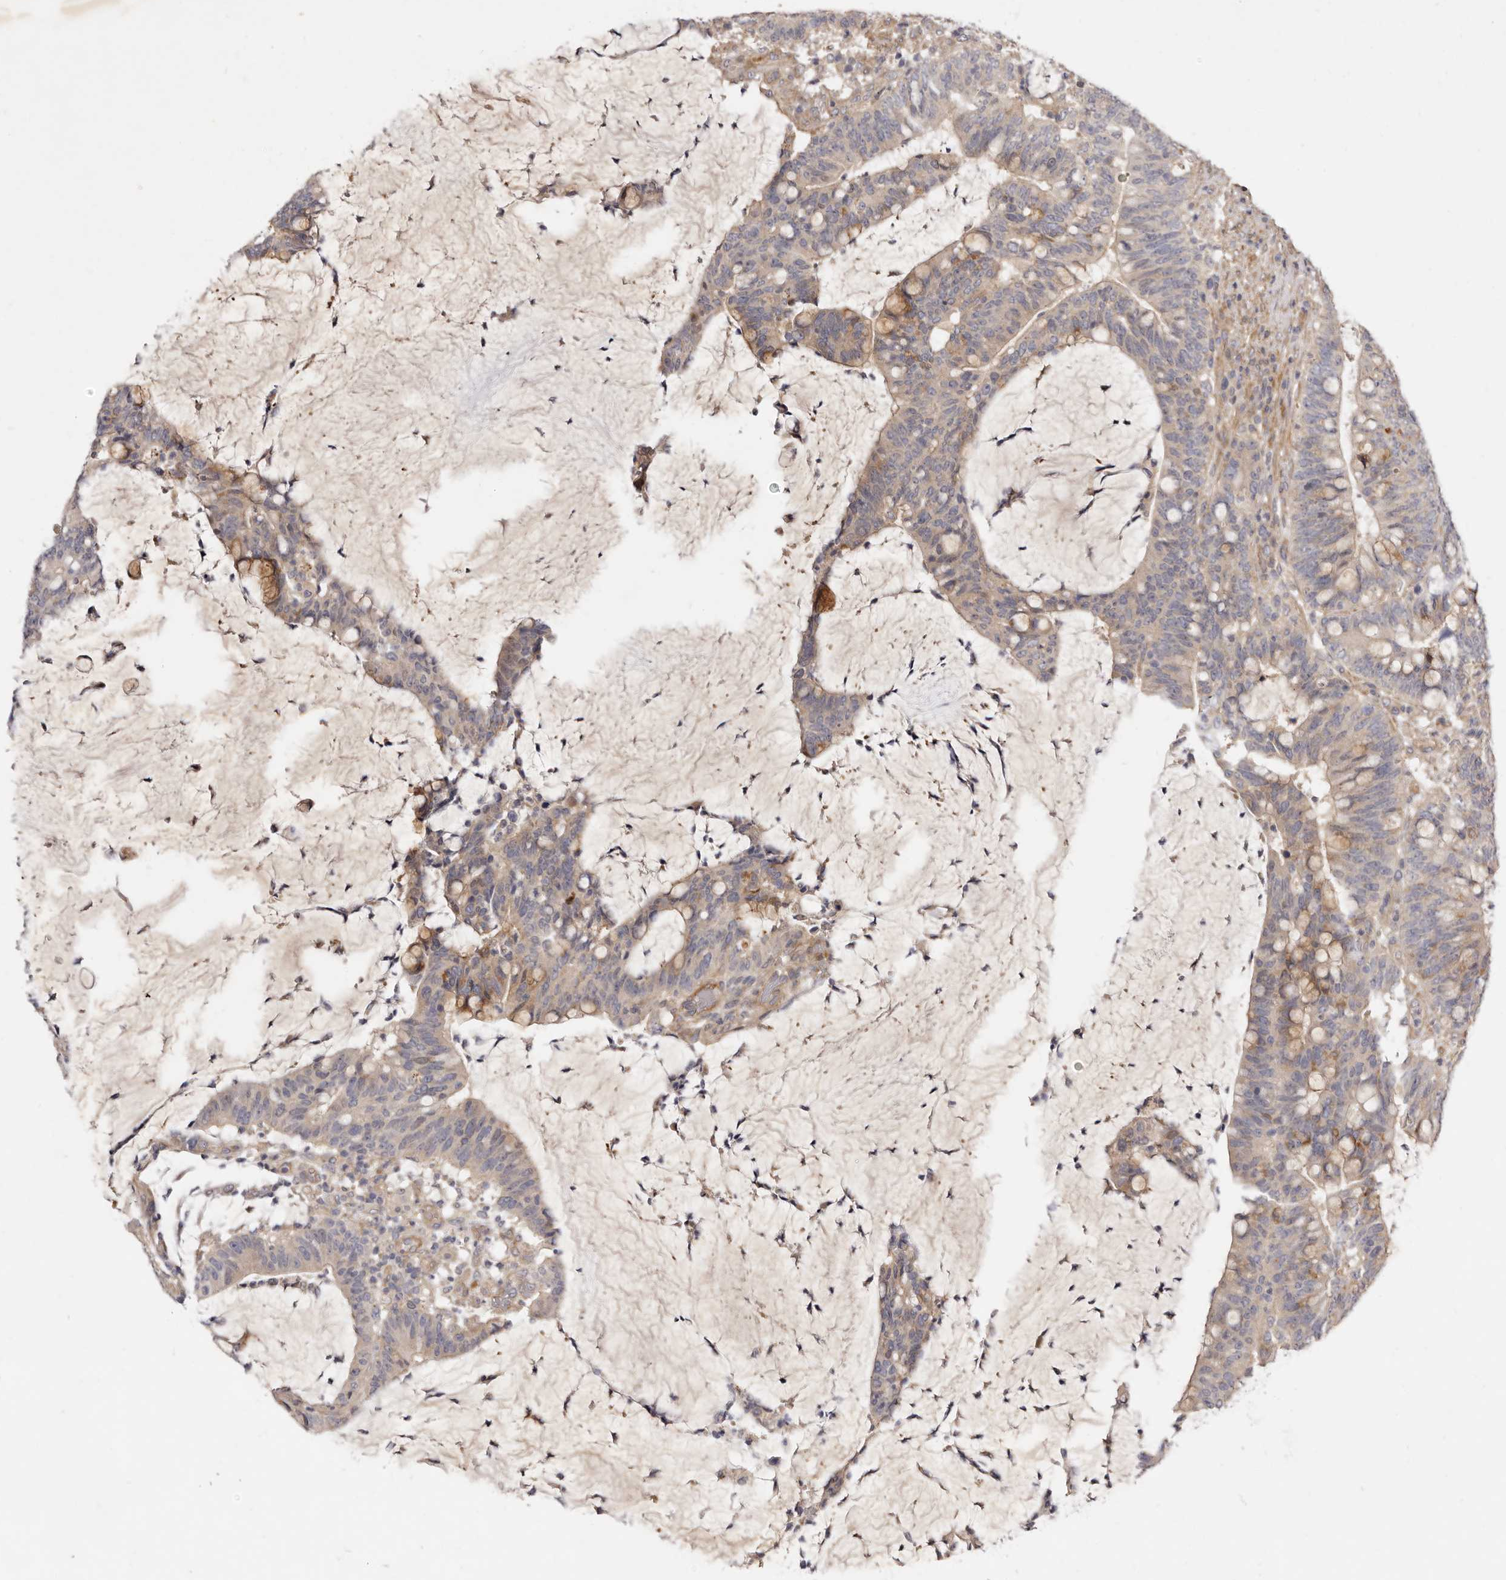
{"staining": {"intensity": "weak", "quantity": "<25%", "location": "cytoplasmic/membranous"}, "tissue": "colorectal cancer", "cell_type": "Tumor cells", "image_type": "cancer", "snomed": [{"axis": "morphology", "description": "Adenocarcinoma, NOS"}, {"axis": "topography", "description": "Colon"}], "caption": "Immunohistochemistry (IHC) micrograph of neoplastic tissue: colorectal adenocarcinoma stained with DAB (3,3'-diaminobenzidine) demonstrates no significant protein positivity in tumor cells.", "gene": "ADAMTS9", "patient": {"sex": "female", "age": 66}}